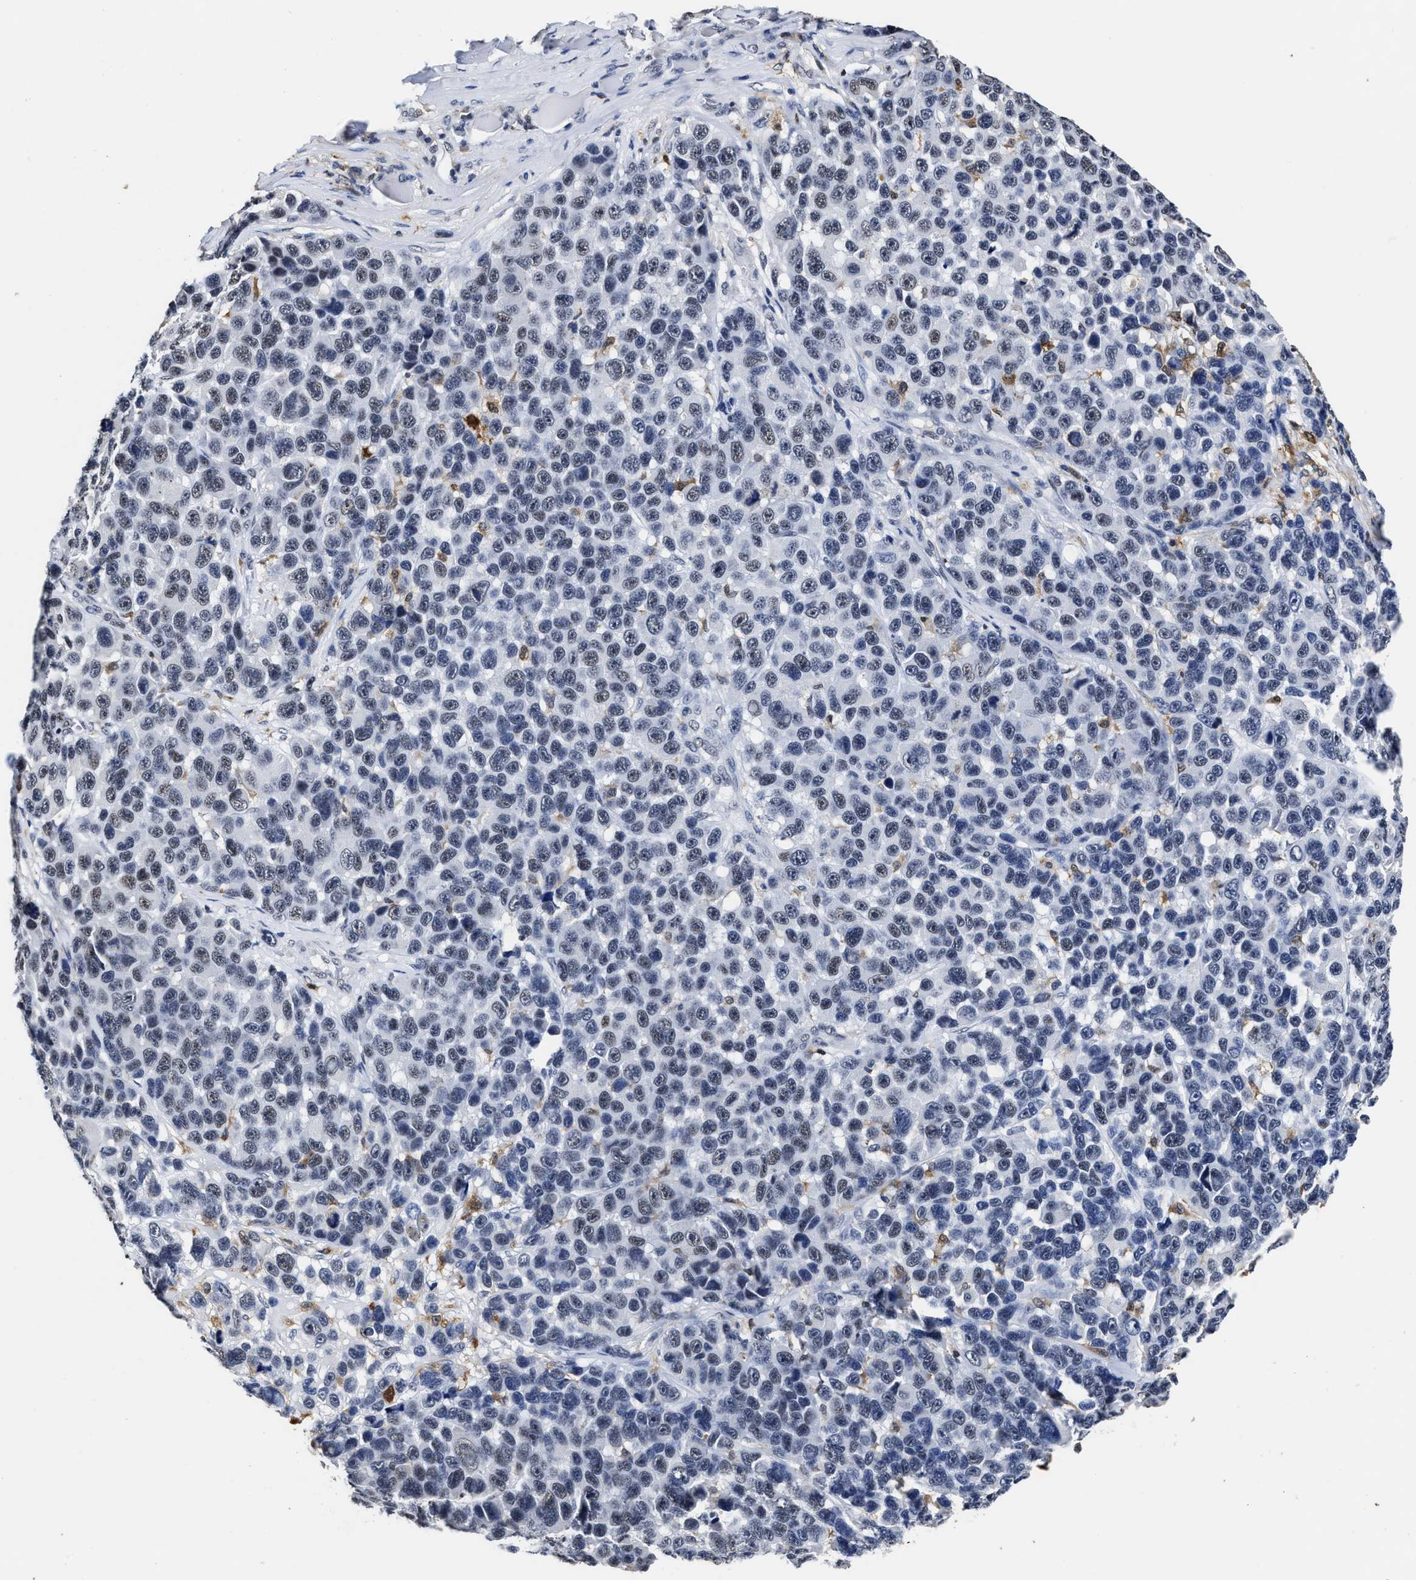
{"staining": {"intensity": "negative", "quantity": "none", "location": "none"}, "tissue": "melanoma", "cell_type": "Tumor cells", "image_type": "cancer", "snomed": [{"axis": "morphology", "description": "Malignant melanoma, NOS"}, {"axis": "topography", "description": "Skin"}], "caption": "An image of malignant melanoma stained for a protein displays no brown staining in tumor cells.", "gene": "PRPF4B", "patient": {"sex": "male", "age": 53}}